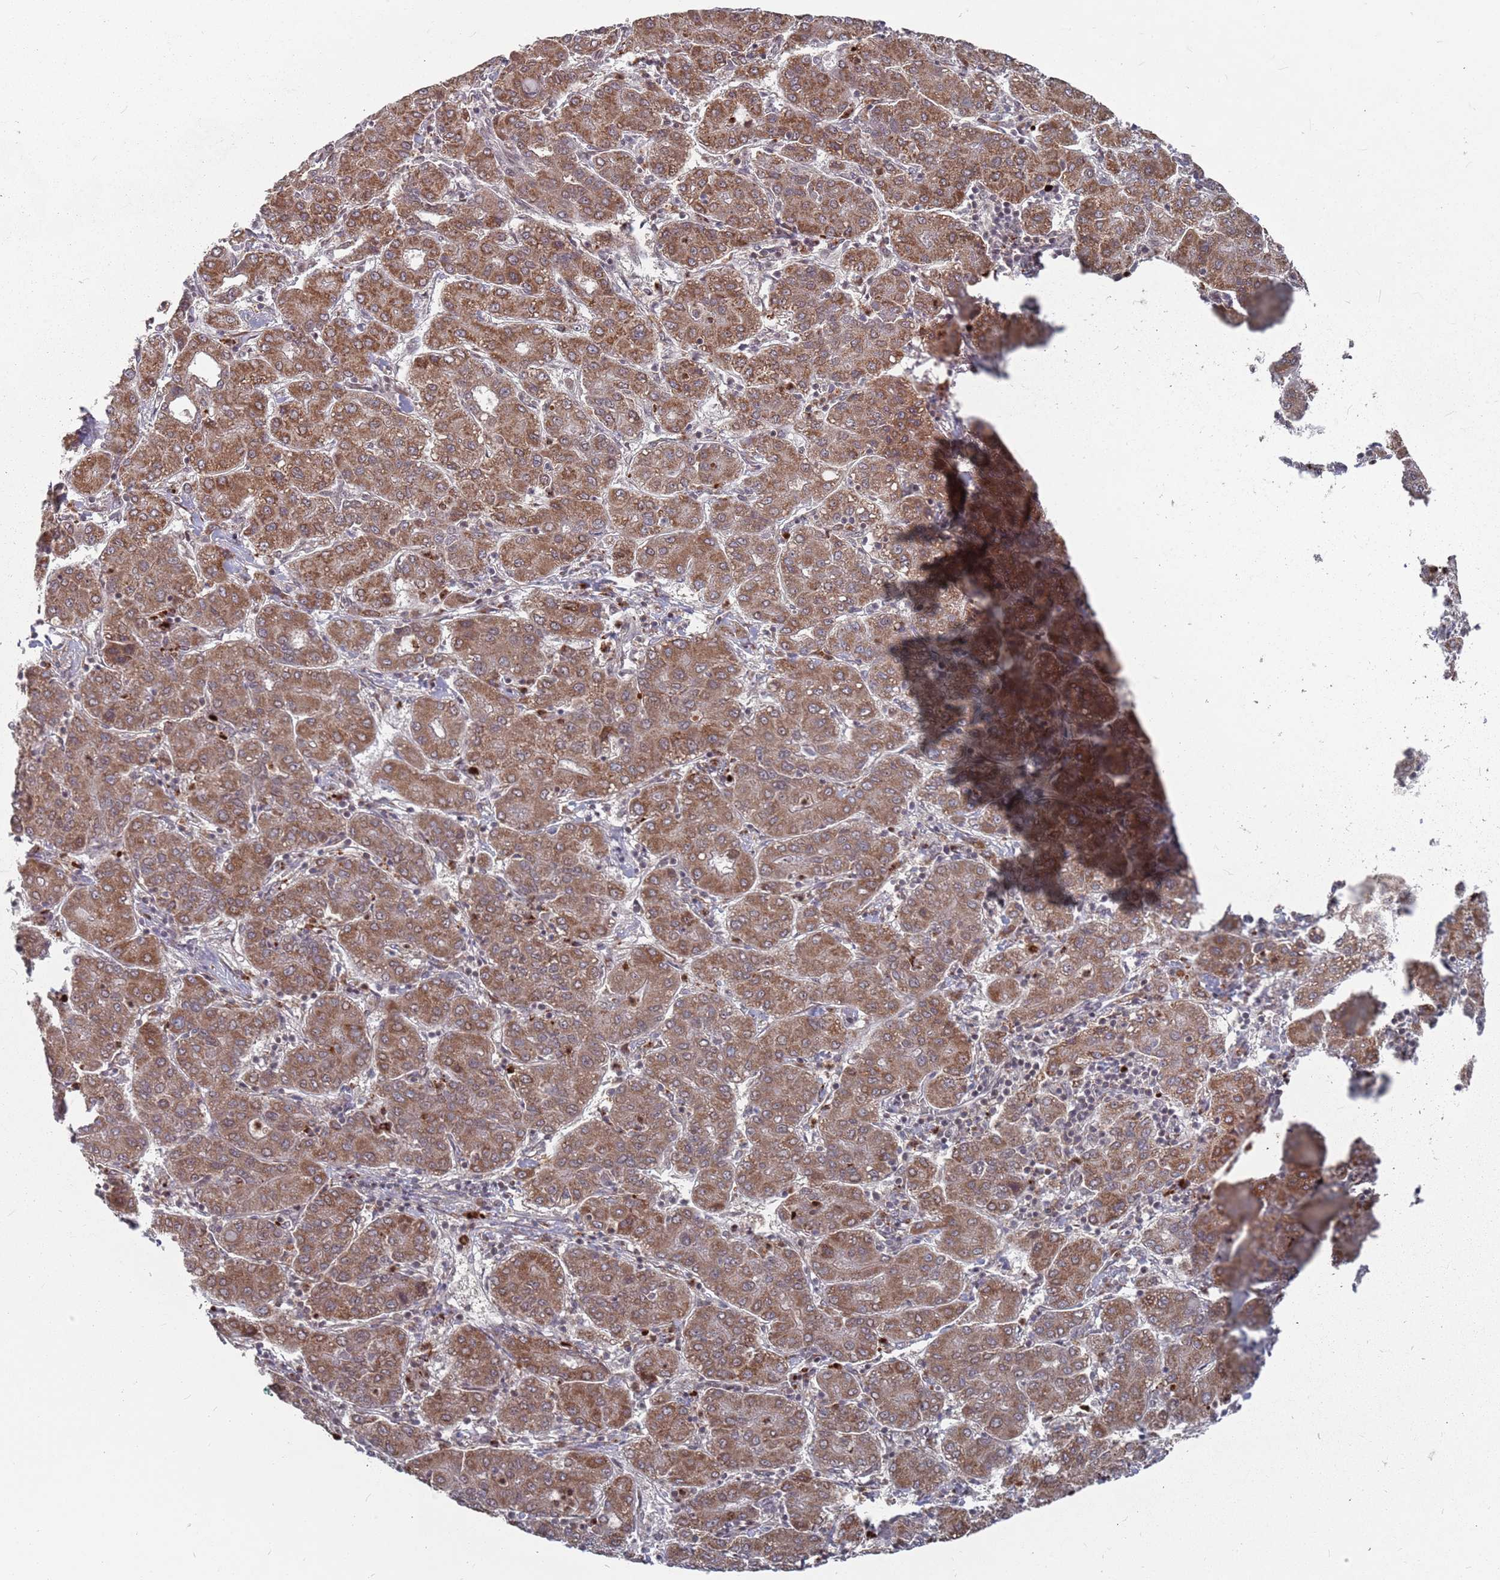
{"staining": {"intensity": "moderate", "quantity": ">75%", "location": "cytoplasmic/membranous"}, "tissue": "liver cancer", "cell_type": "Tumor cells", "image_type": "cancer", "snomed": [{"axis": "morphology", "description": "Carcinoma, Hepatocellular, NOS"}, {"axis": "topography", "description": "Liver"}], "caption": "Immunohistochemistry of human liver cancer exhibits medium levels of moderate cytoplasmic/membranous staining in about >75% of tumor cells.", "gene": "FMO4", "patient": {"sex": "male", "age": 65}}